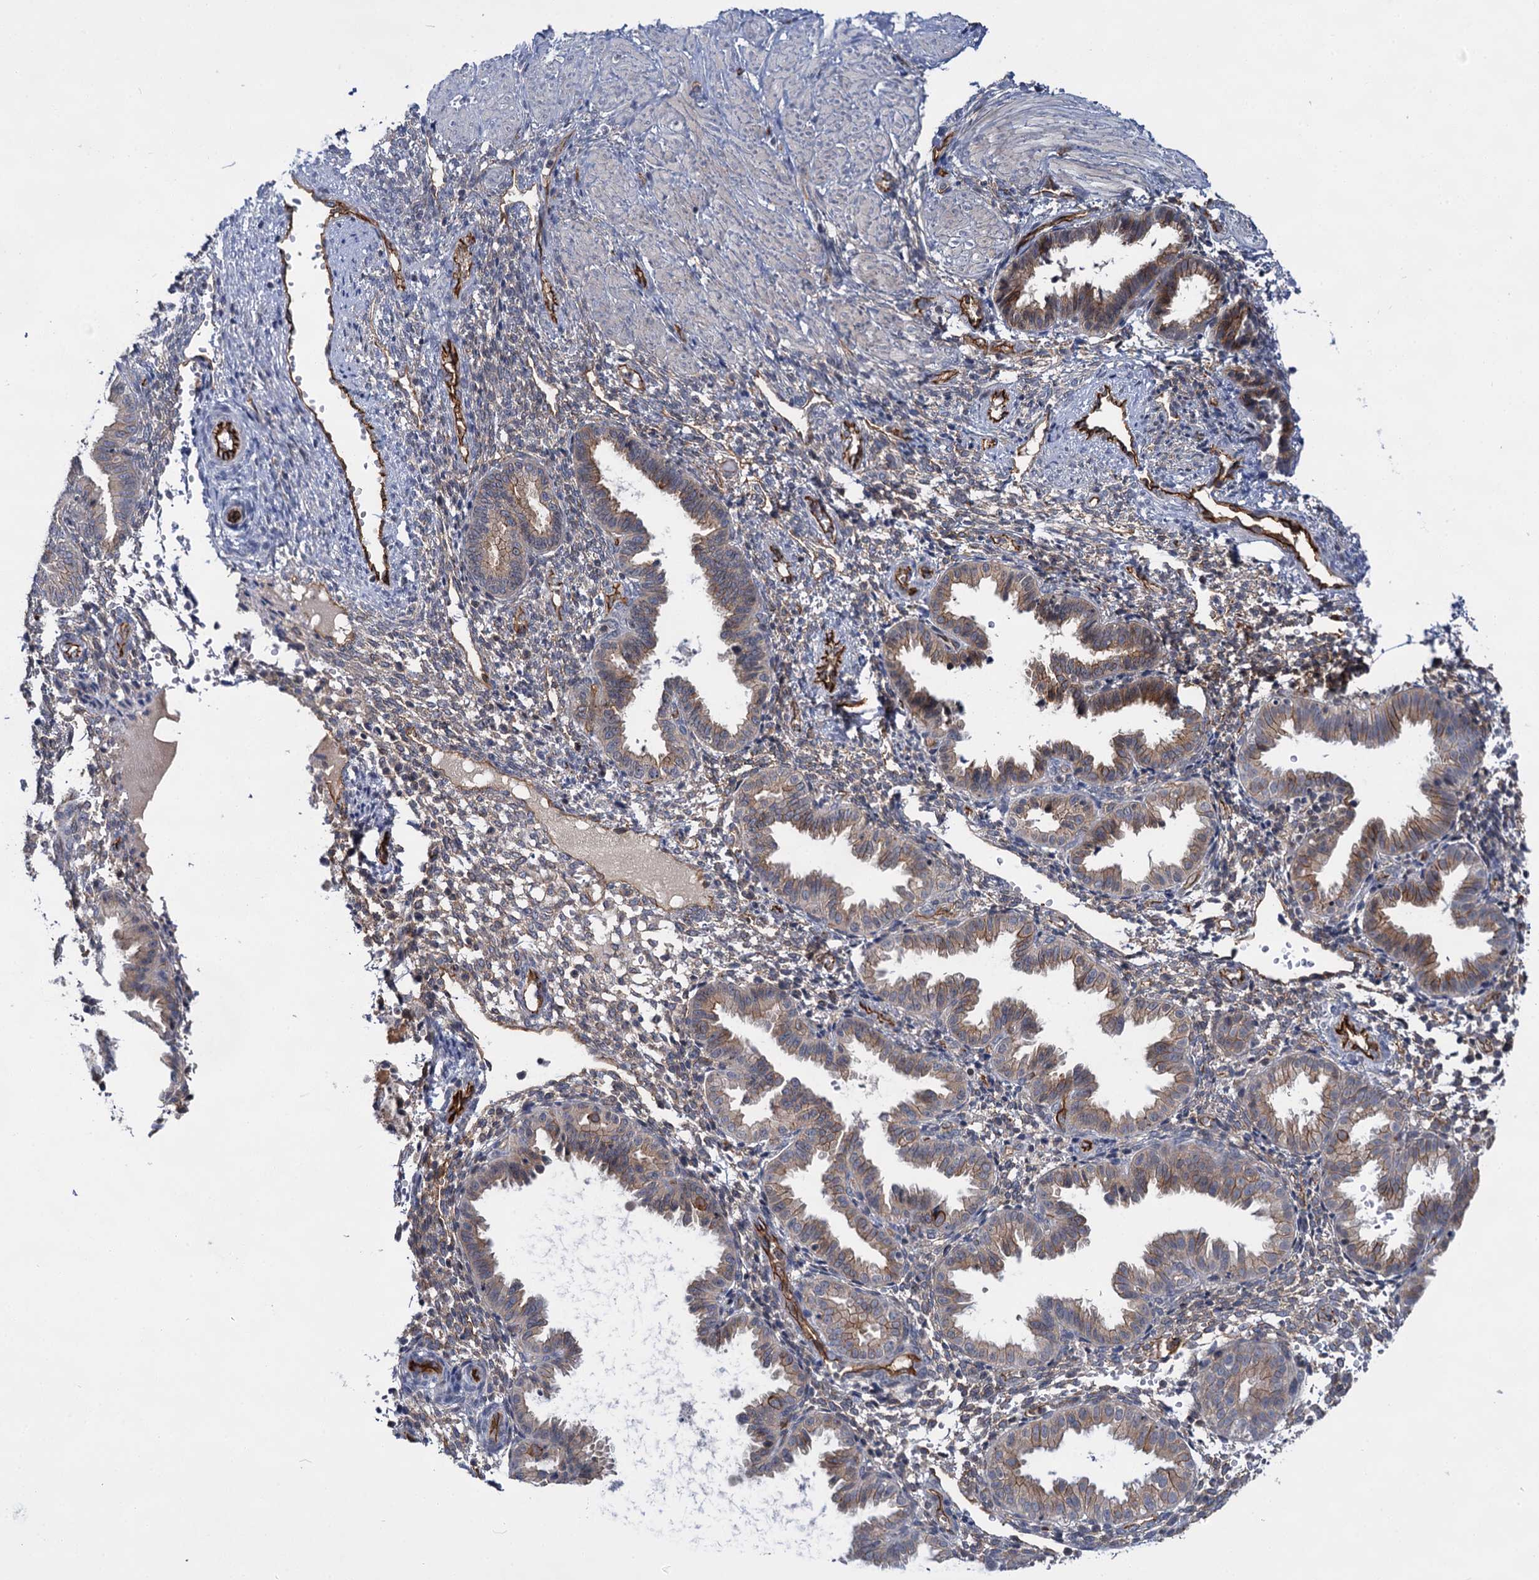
{"staining": {"intensity": "negative", "quantity": "none", "location": "none"}, "tissue": "endometrium", "cell_type": "Cells in endometrial stroma", "image_type": "normal", "snomed": [{"axis": "morphology", "description": "Normal tissue, NOS"}, {"axis": "topography", "description": "Endometrium"}], "caption": "Photomicrograph shows no protein expression in cells in endometrial stroma of unremarkable endometrium.", "gene": "ABLIM1", "patient": {"sex": "female", "age": 33}}